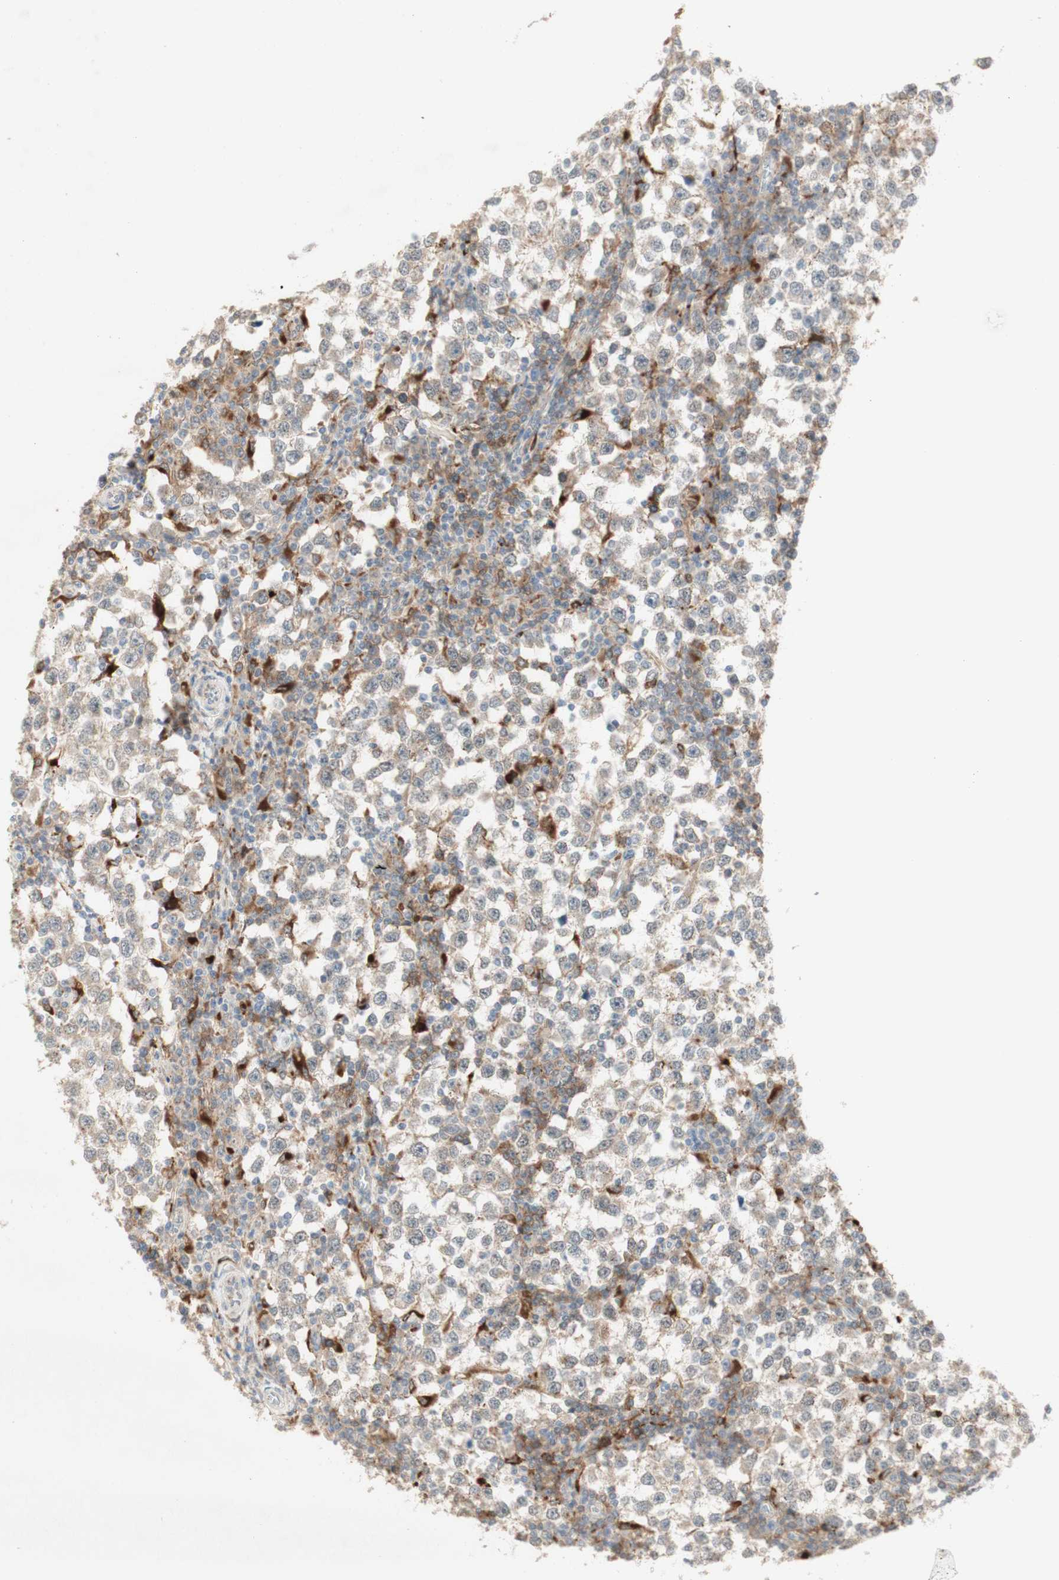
{"staining": {"intensity": "weak", "quantity": "25%-75%", "location": "cytoplasmic/membranous"}, "tissue": "testis cancer", "cell_type": "Tumor cells", "image_type": "cancer", "snomed": [{"axis": "morphology", "description": "Seminoma, NOS"}, {"axis": "topography", "description": "Testis"}], "caption": "A brown stain labels weak cytoplasmic/membranous expression of a protein in human seminoma (testis) tumor cells.", "gene": "GAPT", "patient": {"sex": "male", "age": 65}}